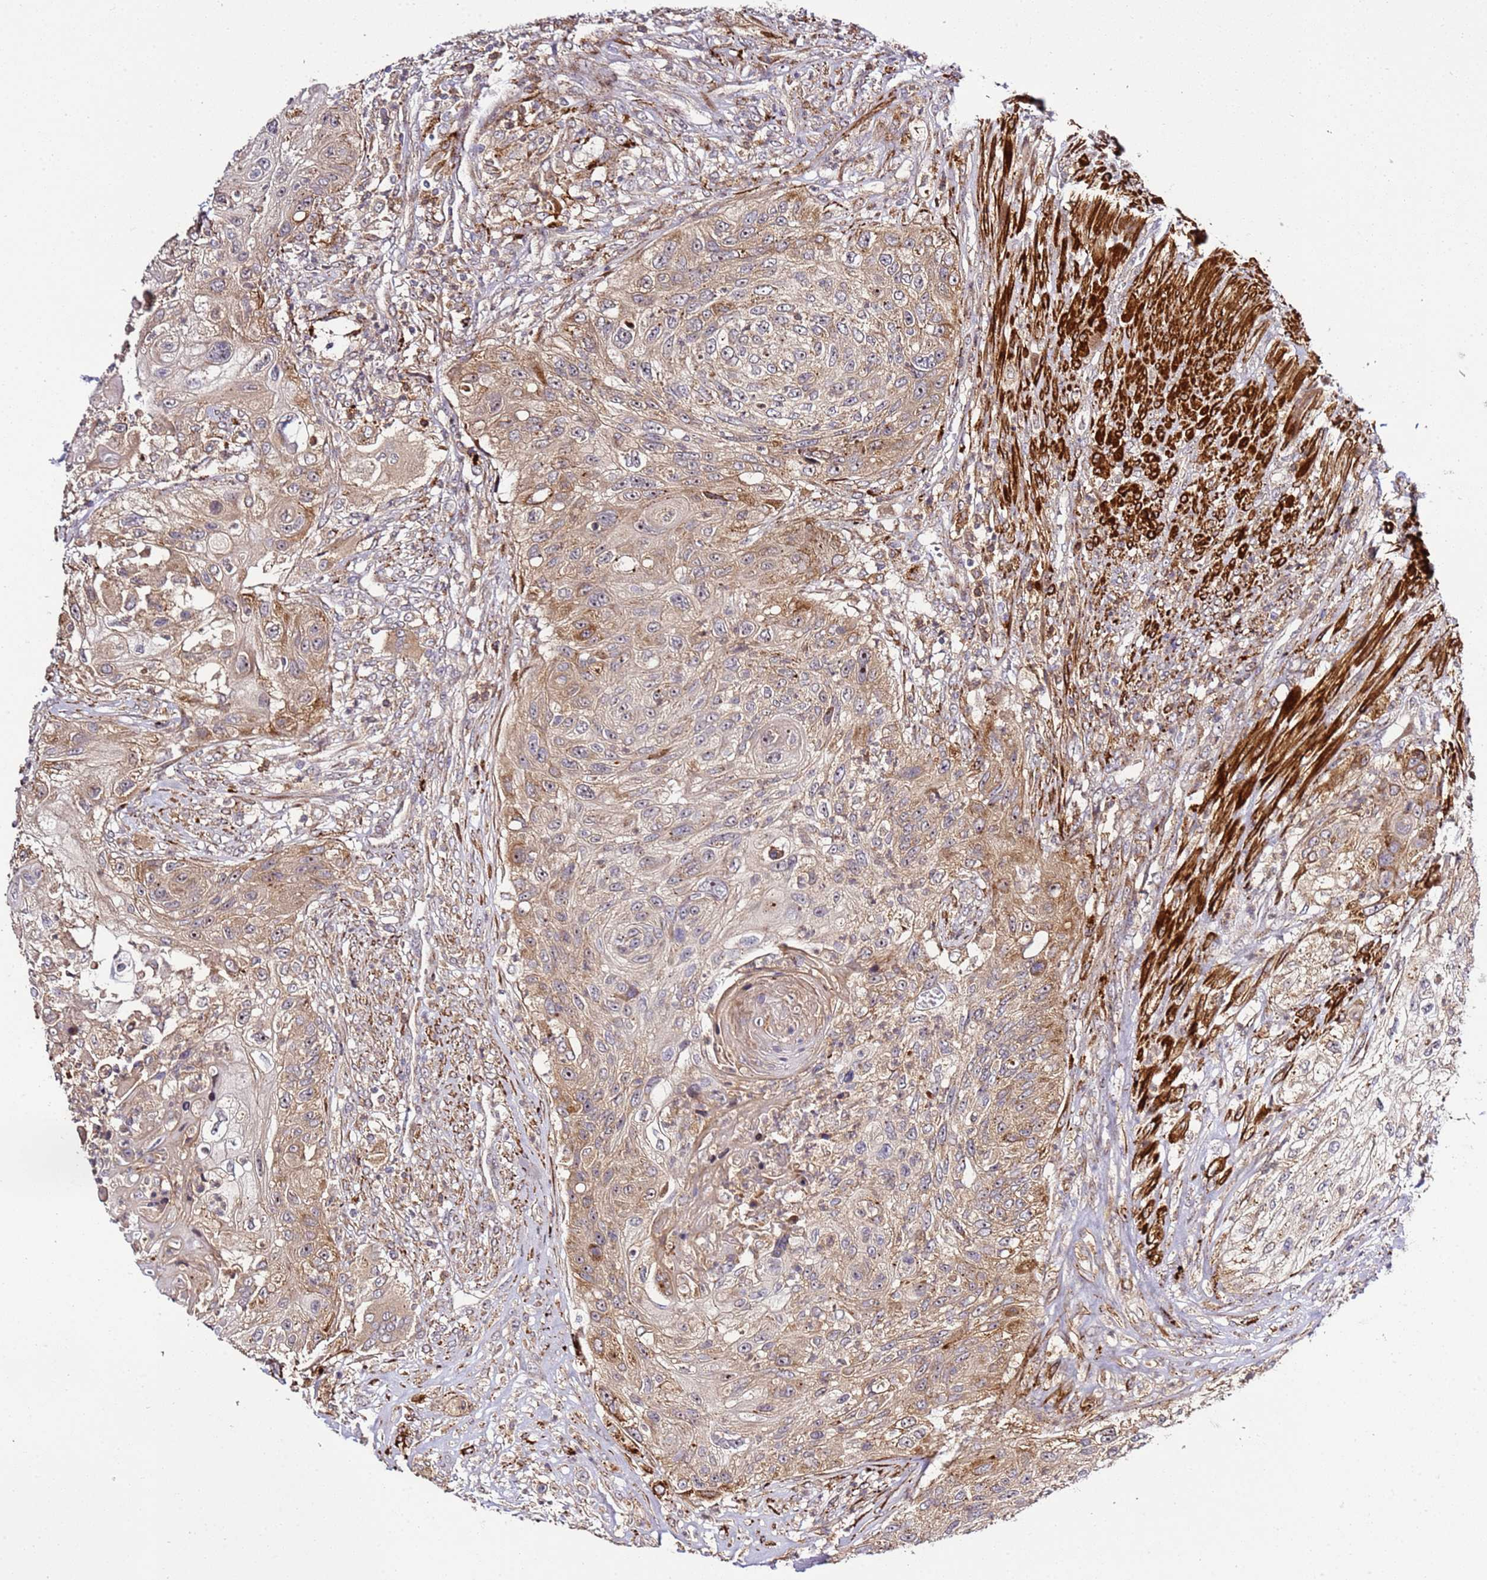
{"staining": {"intensity": "moderate", "quantity": ">75%", "location": "cytoplasmic/membranous,nuclear"}, "tissue": "urothelial cancer", "cell_type": "Tumor cells", "image_type": "cancer", "snomed": [{"axis": "morphology", "description": "Urothelial carcinoma, High grade"}, {"axis": "topography", "description": "Urinary bladder"}], "caption": "Immunohistochemical staining of human urothelial carcinoma (high-grade) exhibits medium levels of moderate cytoplasmic/membranous and nuclear expression in about >75% of tumor cells.", "gene": "PVRIG", "patient": {"sex": "female", "age": 60}}